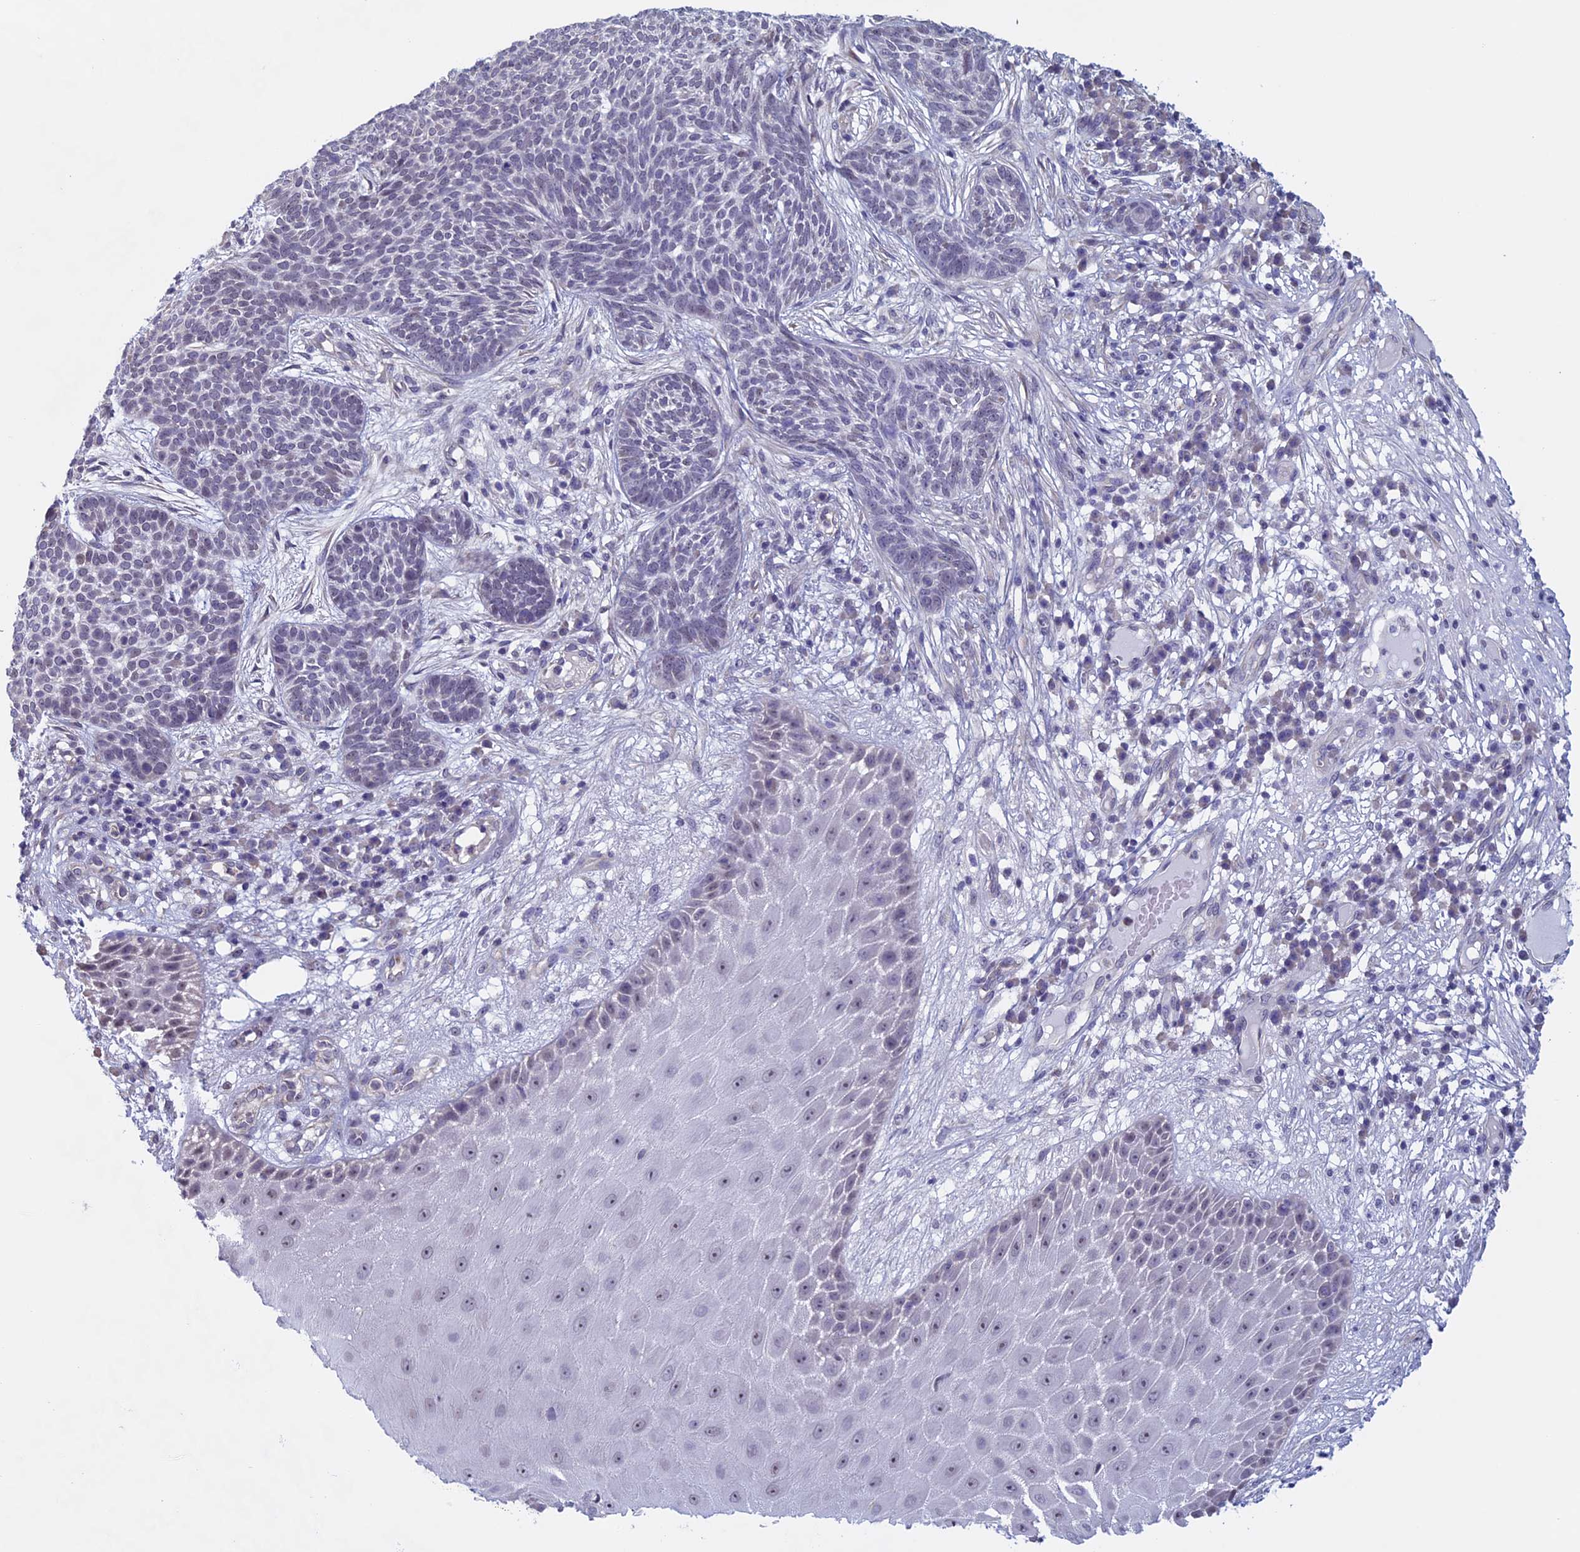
{"staining": {"intensity": "negative", "quantity": "none", "location": "none"}, "tissue": "skin cancer", "cell_type": "Tumor cells", "image_type": "cancer", "snomed": [{"axis": "morphology", "description": "Normal tissue, NOS"}, {"axis": "morphology", "description": "Basal cell carcinoma"}, {"axis": "topography", "description": "Skin"}], "caption": "This micrograph is of skin cancer (basal cell carcinoma) stained with immunohistochemistry (IHC) to label a protein in brown with the nuclei are counter-stained blue. There is no positivity in tumor cells.", "gene": "SLC1A6", "patient": {"sex": "male", "age": 64}}